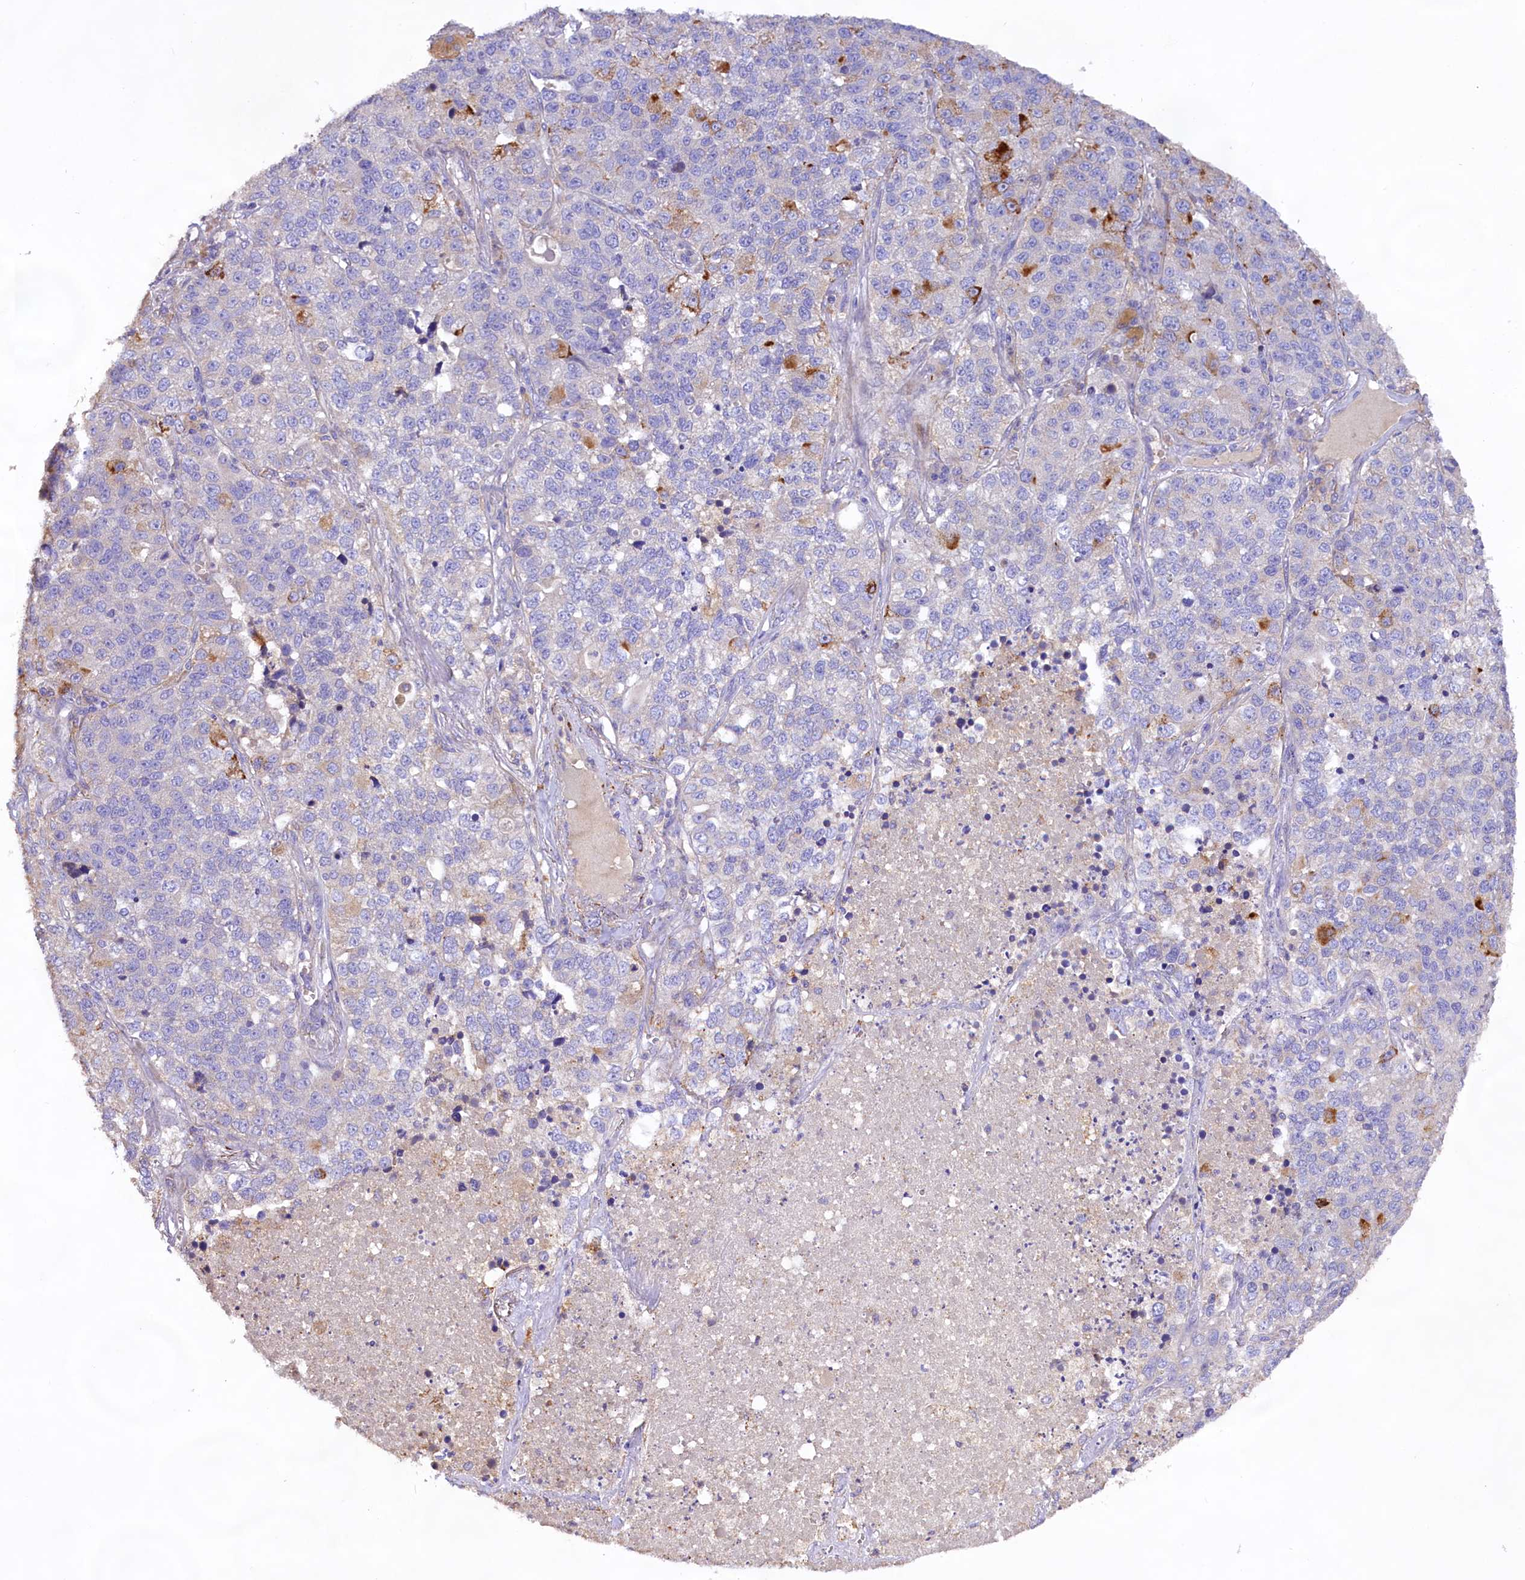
{"staining": {"intensity": "moderate", "quantity": "<25%", "location": "cytoplasmic/membranous"}, "tissue": "lung cancer", "cell_type": "Tumor cells", "image_type": "cancer", "snomed": [{"axis": "morphology", "description": "Adenocarcinoma, NOS"}, {"axis": "topography", "description": "Lung"}], "caption": "Protein expression by IHC demonstrates moderate cytoplasmic/membranous positivity in about <25% of tumor cells in adenocarcinoma (lung).", "gene": "DMXL2", "patient": {"sex": "male", "age": 49}}